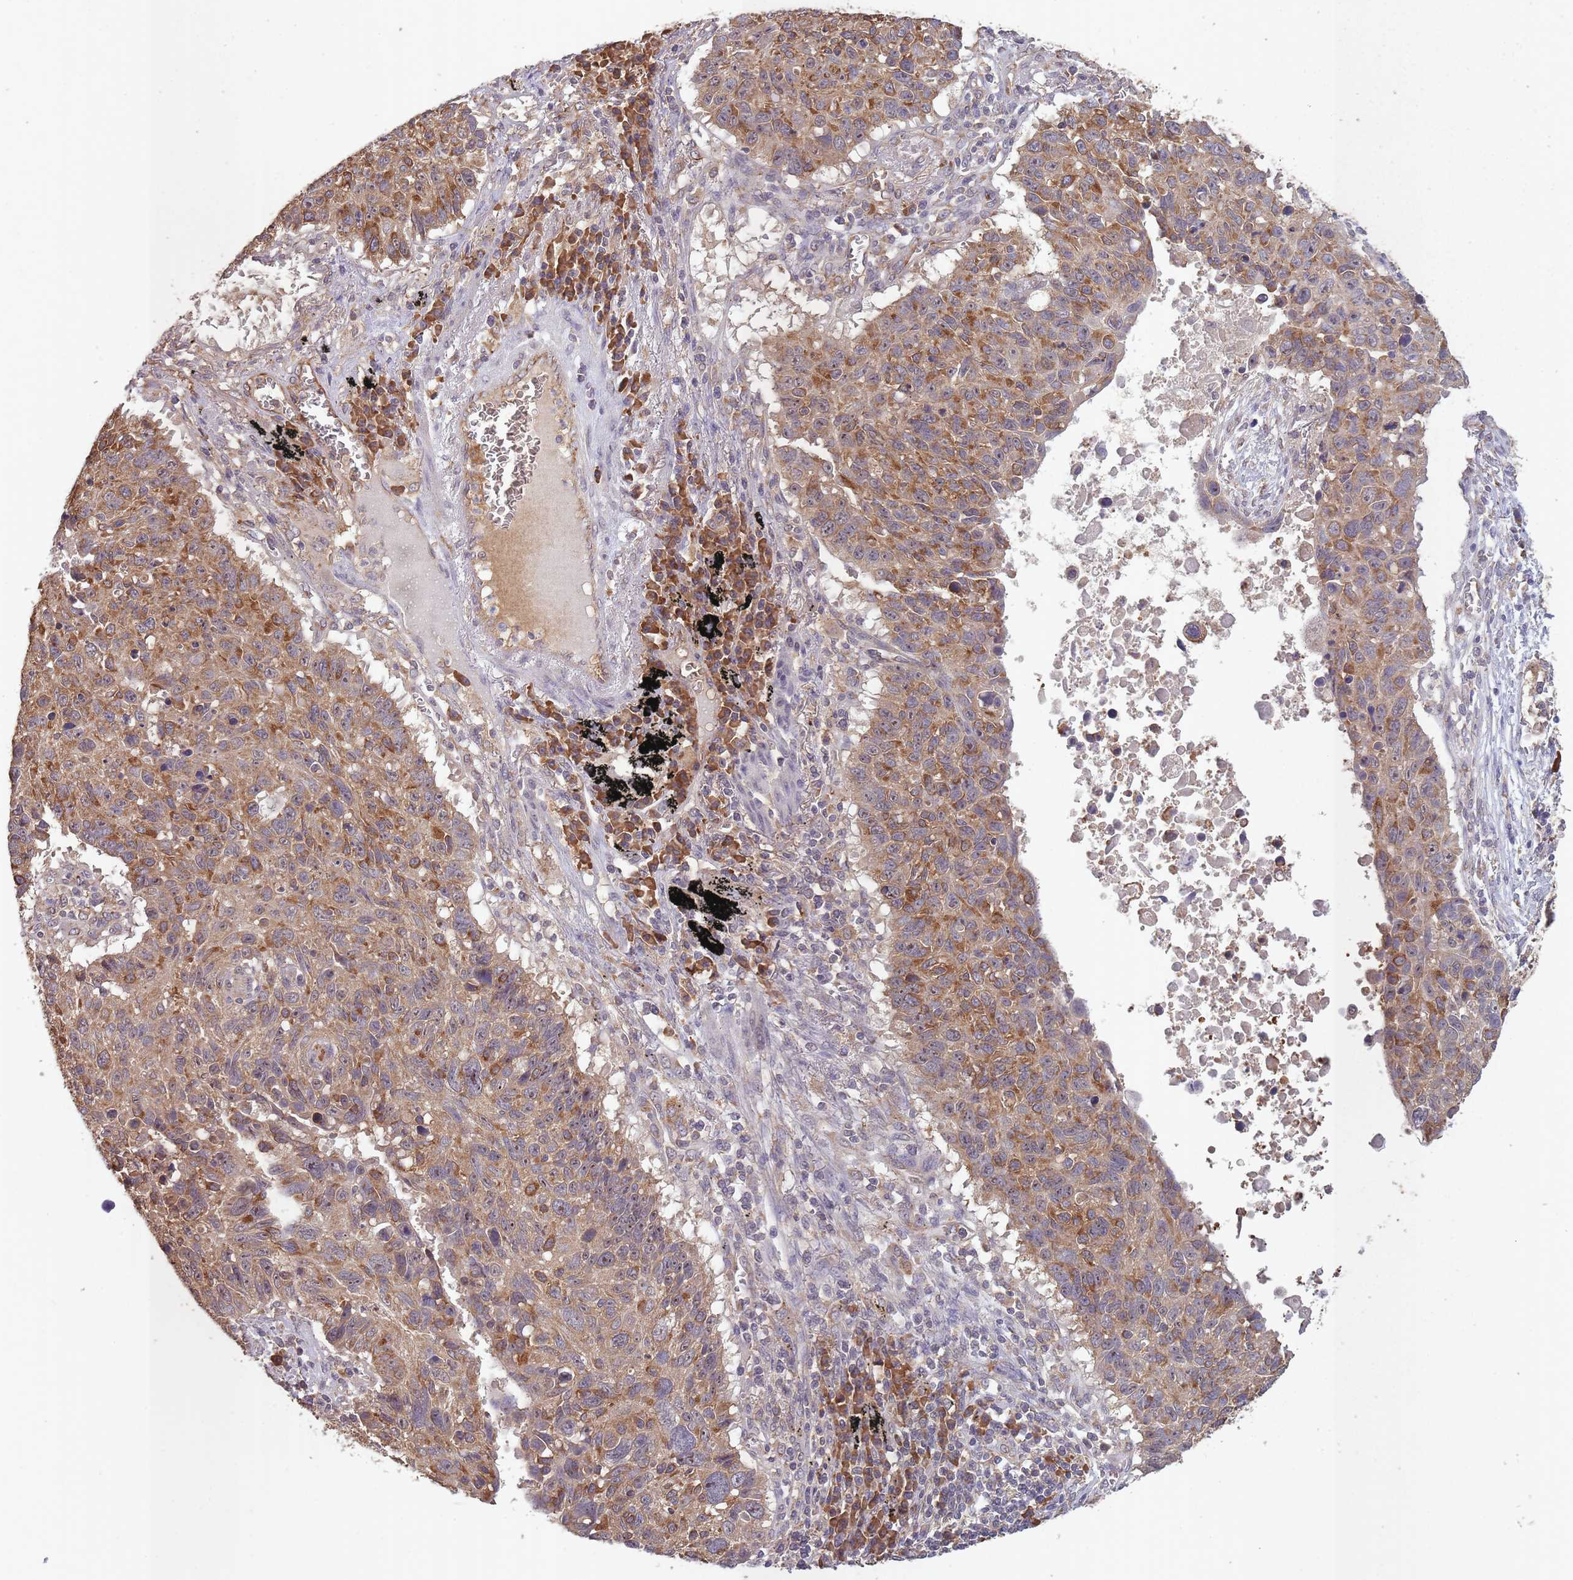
{"staining": {"intensity": "moderate", "quantity": ">75%", "location": "cytoplasmic/membranous"}, "tissue": "lung cancer", "cell_type": "Tumor cells", "image_type": "cancer", "snomed": [{"axis": "morphology", "description": "Squamous cell carcinoma, NOS"}, {"axis": "topography", "description": "Lung"}], "caption": "Tumor cells reveal medium levels of moderate cytoplasmic/membranous staining in about >75% of cells in human lung cancer (squamous cell carcinoma).", "gene": "SANBR", "patient": {"sex": "male", "age": 66}}